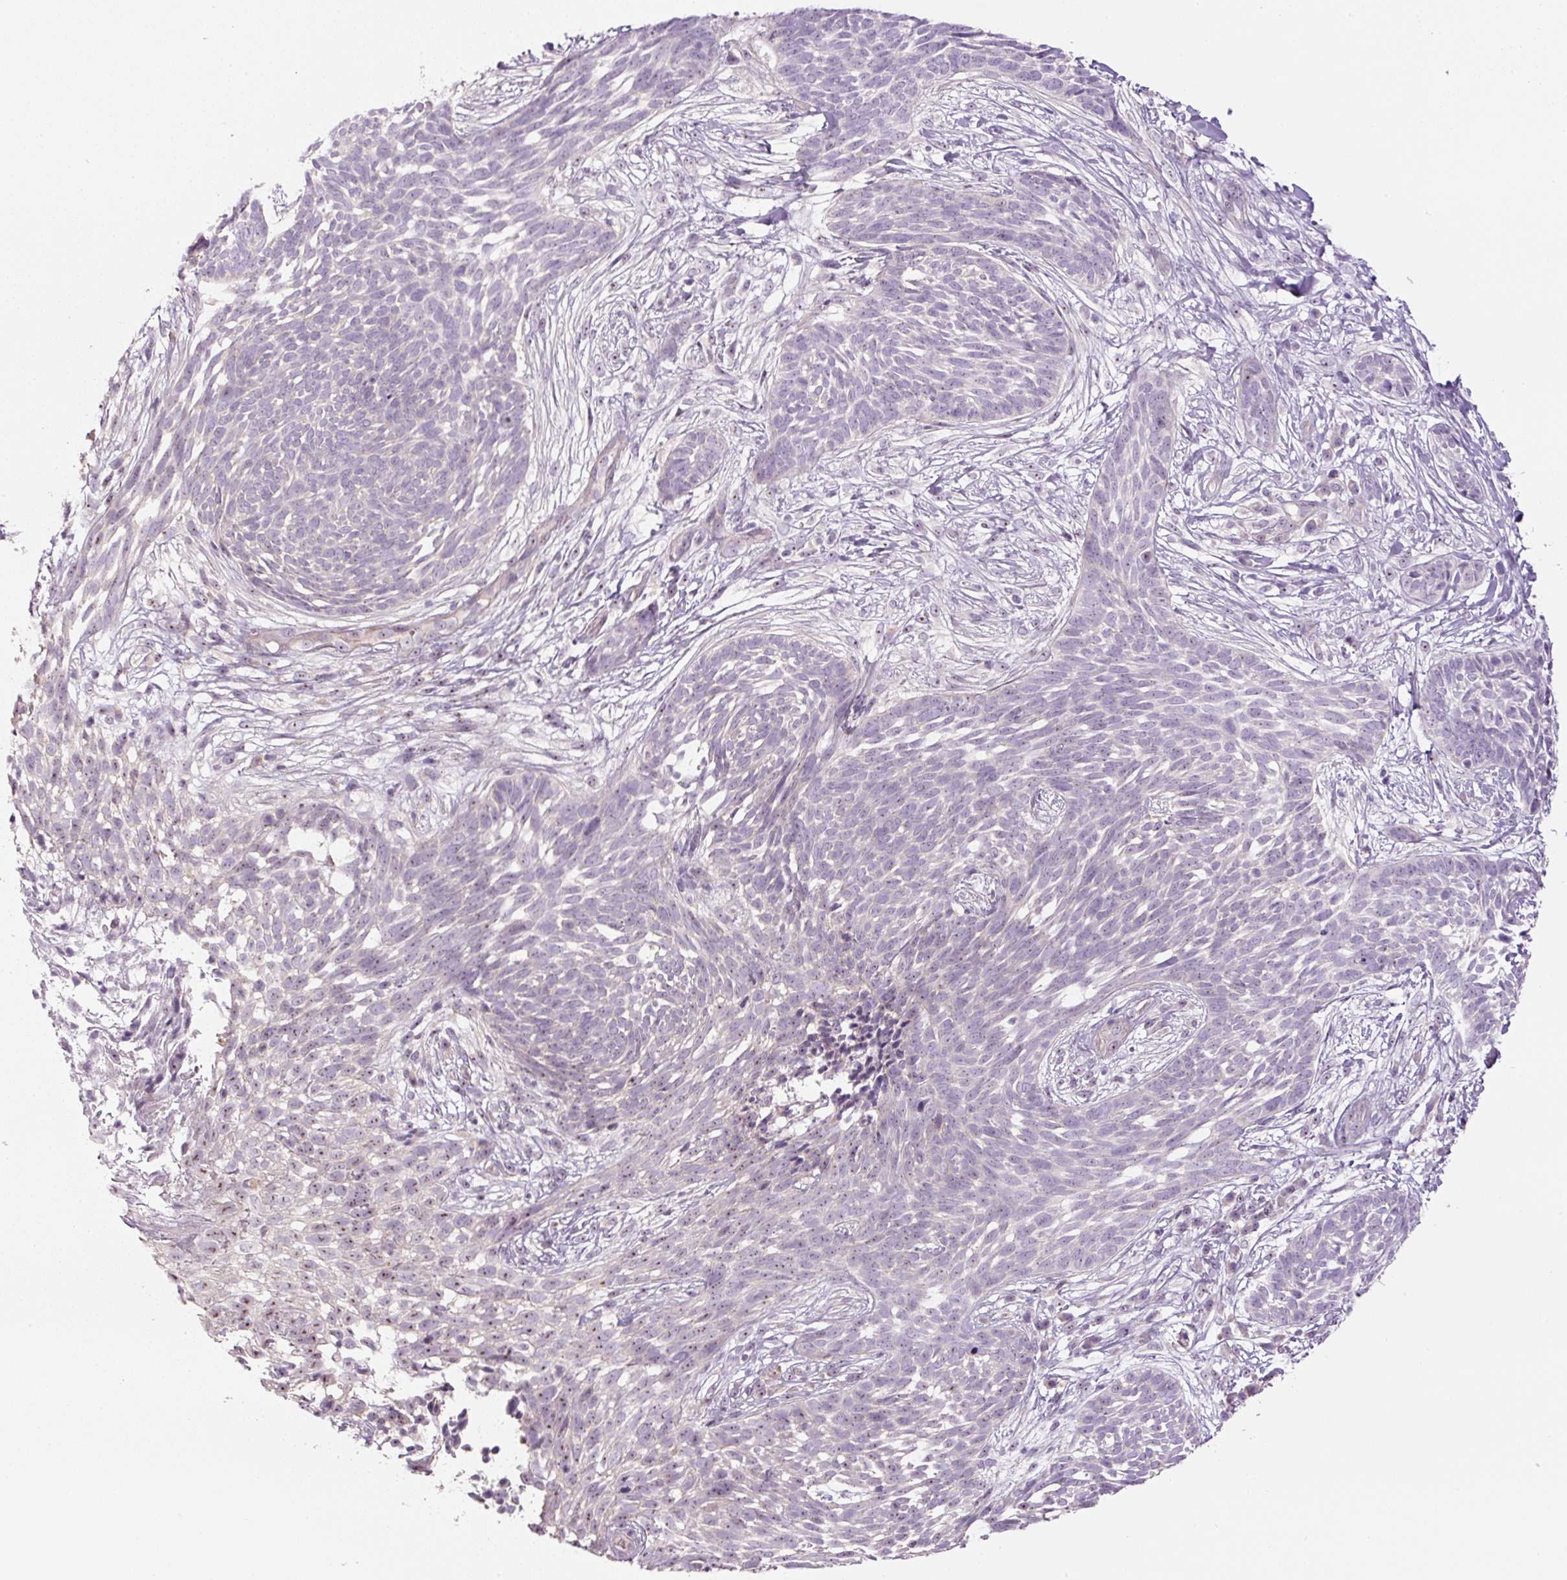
{"staining": {"intensity": "weak", "quantity": "<25%", "location": "nuclear"}, "tissue": "skin cancer", "cell_type": "Tumor cells", "image_type": "cancer", "snomed": [{"axis": "morphology", "description": "Basal cell carcinoma"}, {"axis": "topography", "description": "Skin"}, {"axis": "topography", "description": "Skin, foot"}], "caption": "Immunohistochemistry micrograph of human skin cancer (basal cell carcinoma) stained for a protein (brown), which reveals no positivity in tumor cells.", "gene": "TMEM151B", "patient": {"sex": "female", "age": 86}}